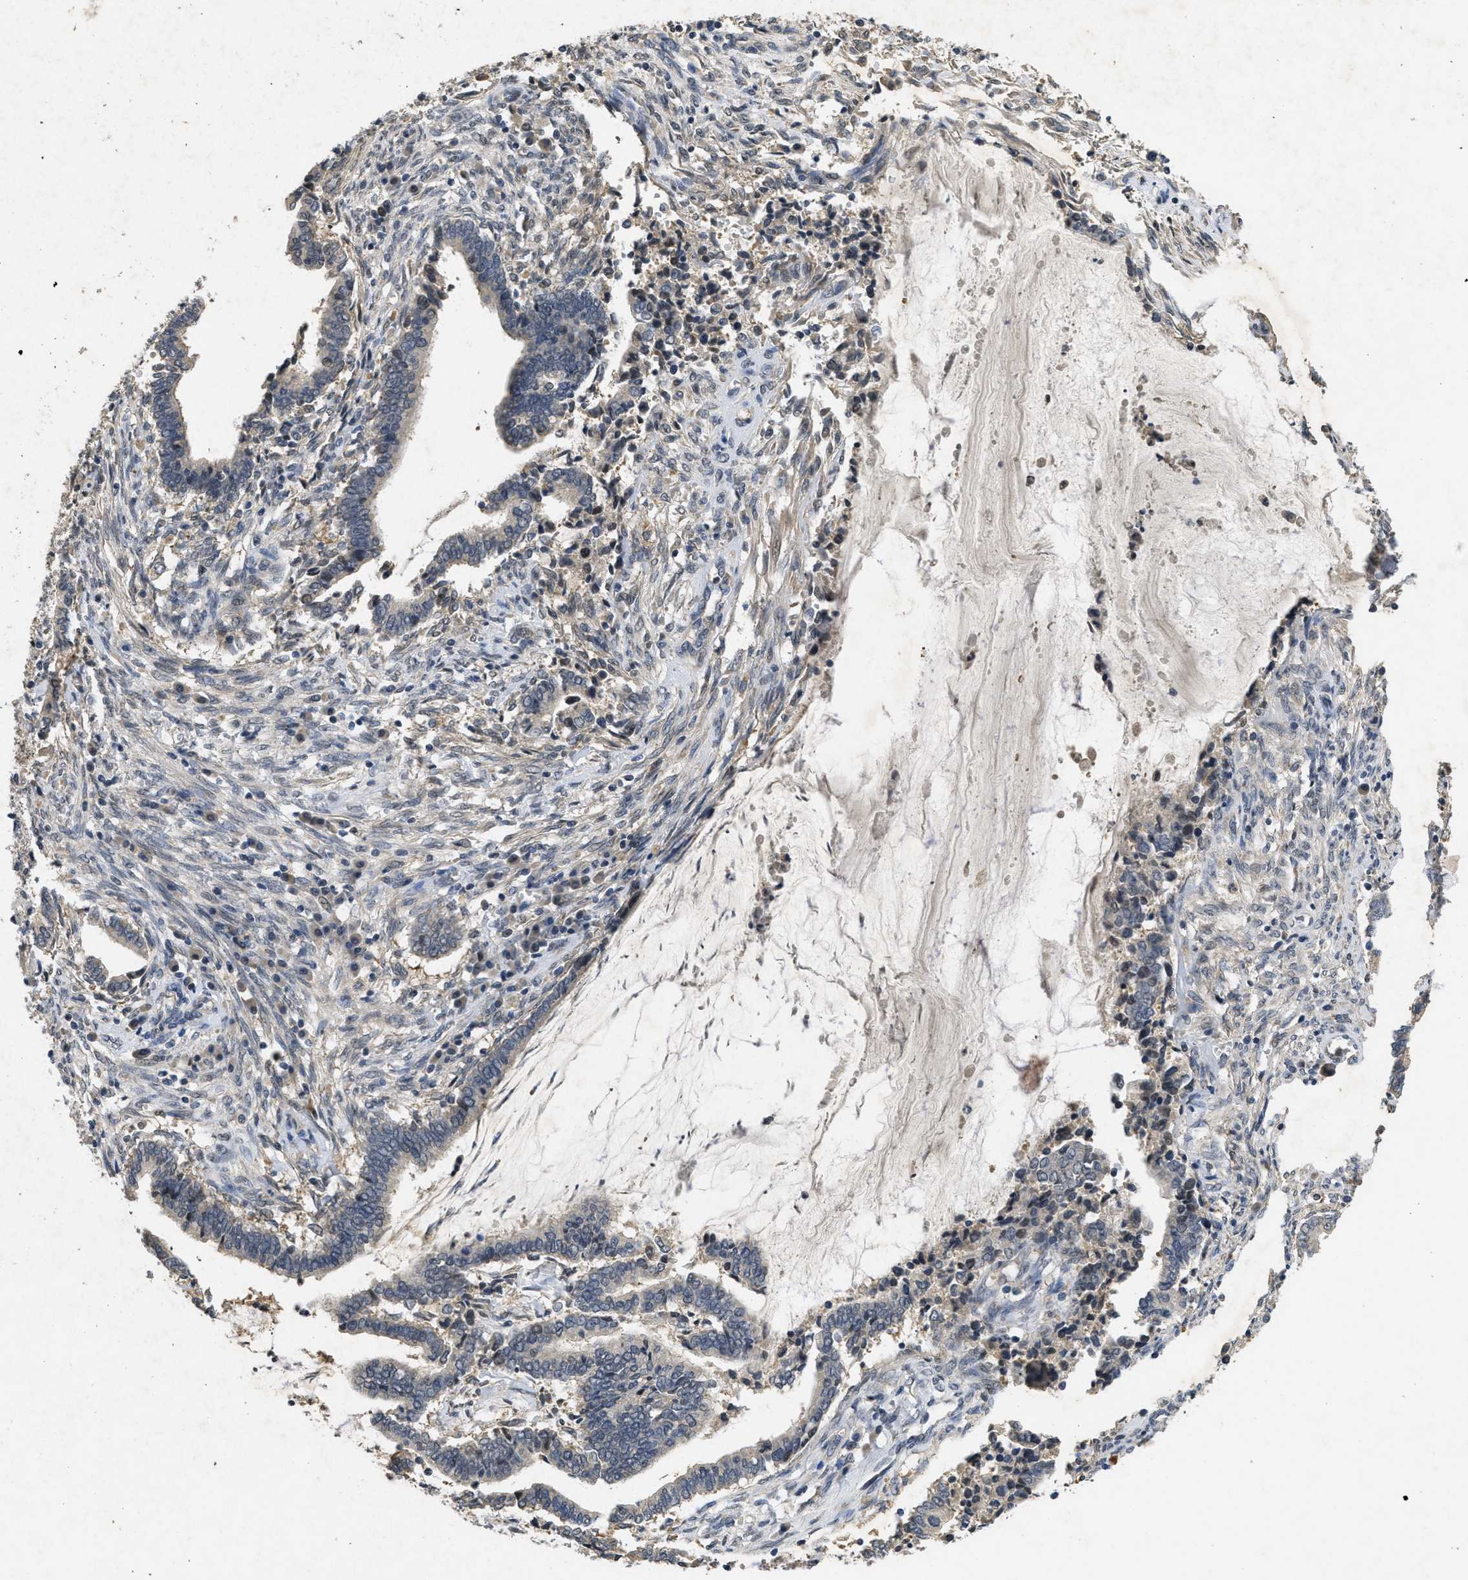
{"staining": {"intensity": "negative", "quantity": "none", "location": "none"}, "tissue": "cervical cancer", "cell_type": "Tumor cells", "image_type": "cancer", "snomed": [{"axis": "morphology", "description": "Adenocarcinoma, NOS"}, {"axis": "topography", "description": "Cervix"}], "caption": "The image reveals no significant staining in tumor cells of cervical cancer (adenocarcinoma). Brightfield microscopy of immunohistochemistry (IHC) stained with DAB (3,3'-diaminobenzidine) (brown) and hematoxylin (blue), captured at high magnification.", "gene": "PAPOLG", "patient": {"sex": "female", "age": 44}}